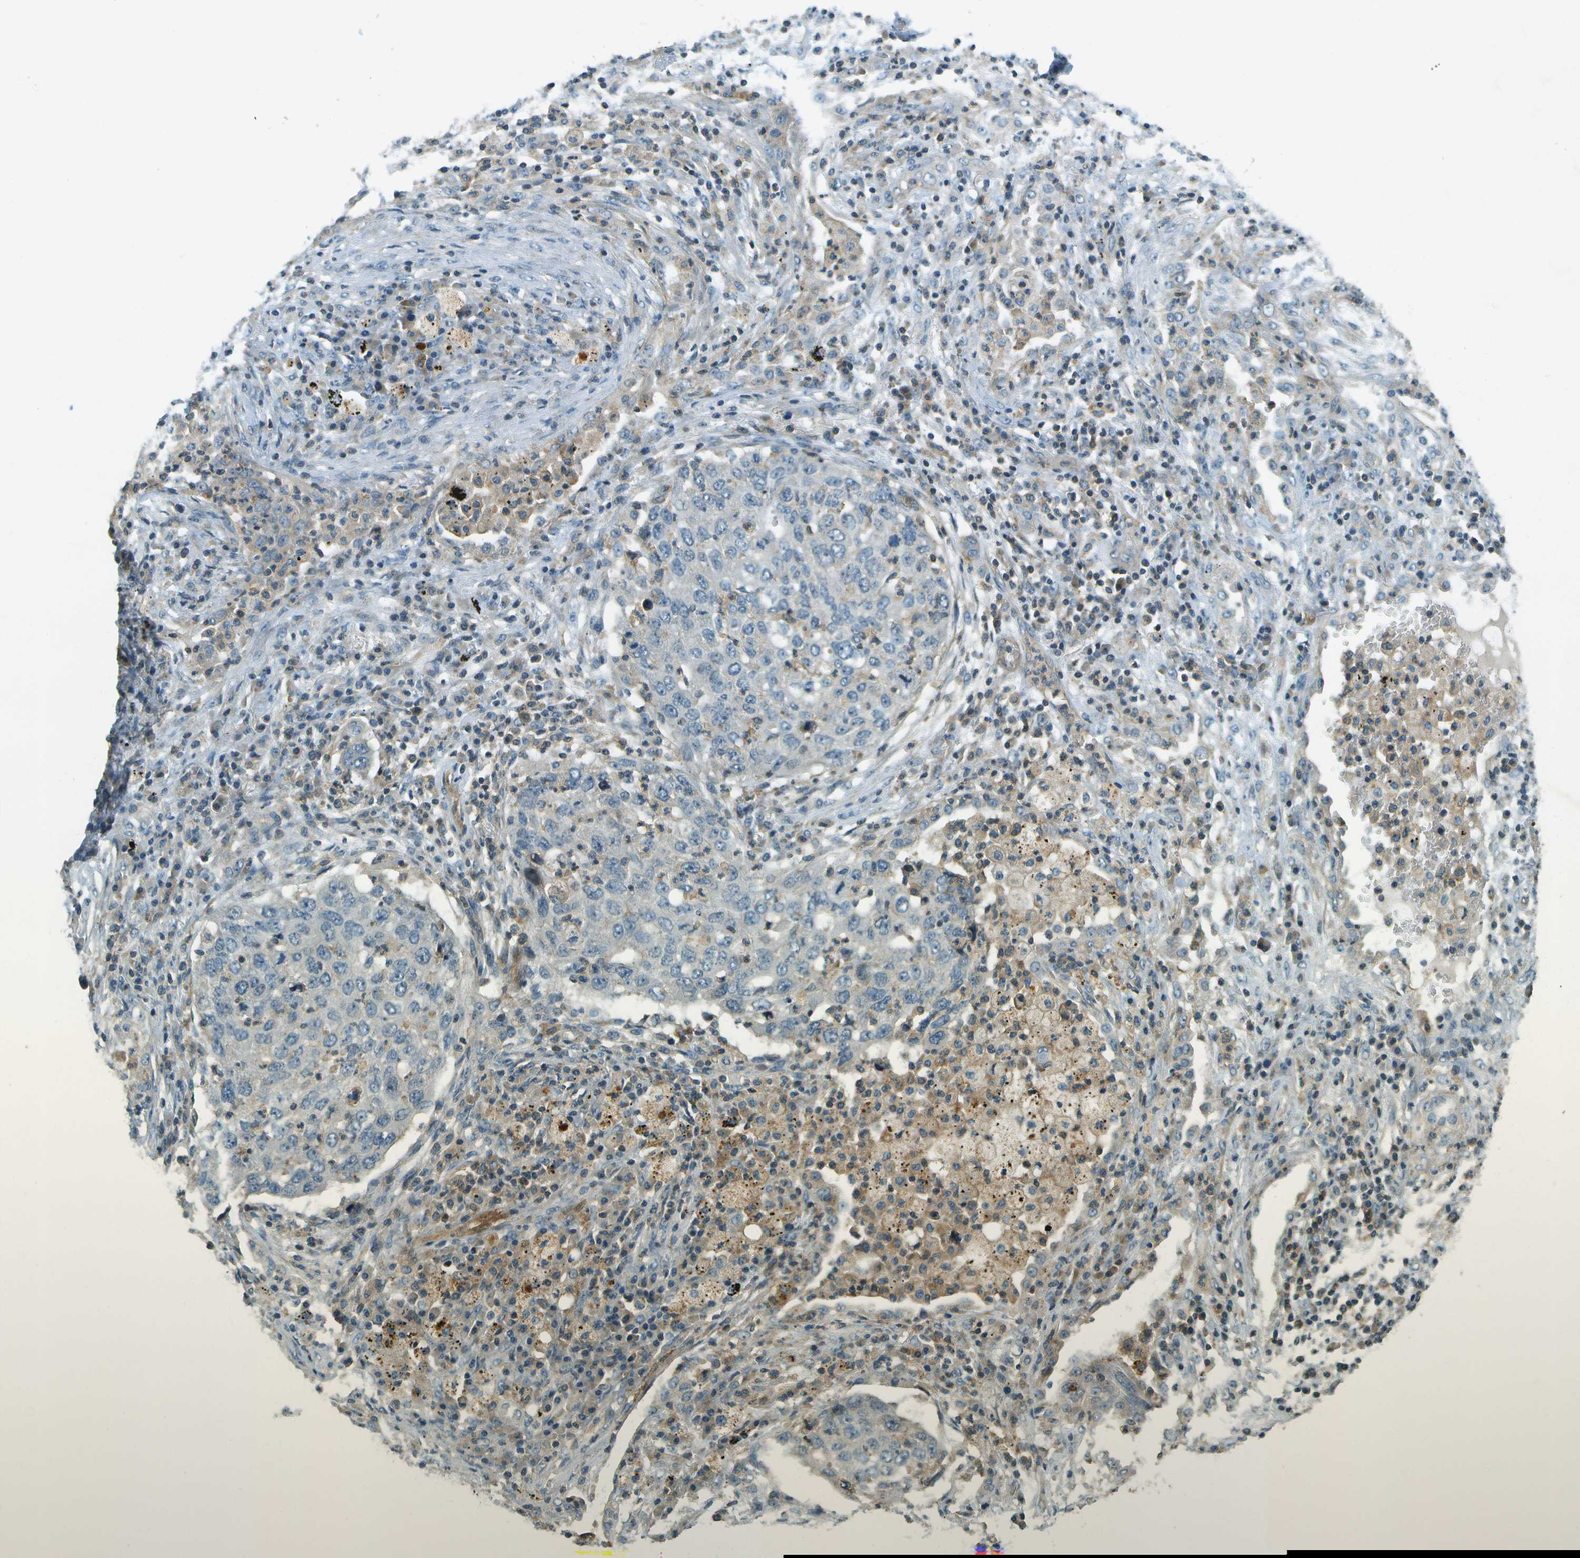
{"staining": {"intensity": "negative", "quantity": "none", "location": "none"}, "tissue": "lung cancer", "cell_type": "Tumor cells", "image_type": "cancer", "snomed": [{"axis": "morphology", "description": "Squamous cell carcinoma, NOS"}, {"axis": "topography", "description": "Lung"}], "caption": "This is an IHC histopathology image of human lung squamous cell carcinoma. There is no expression in tumor cells.", "gene": "NUDT4", "patient": {"sex": "female", "age": 63}}